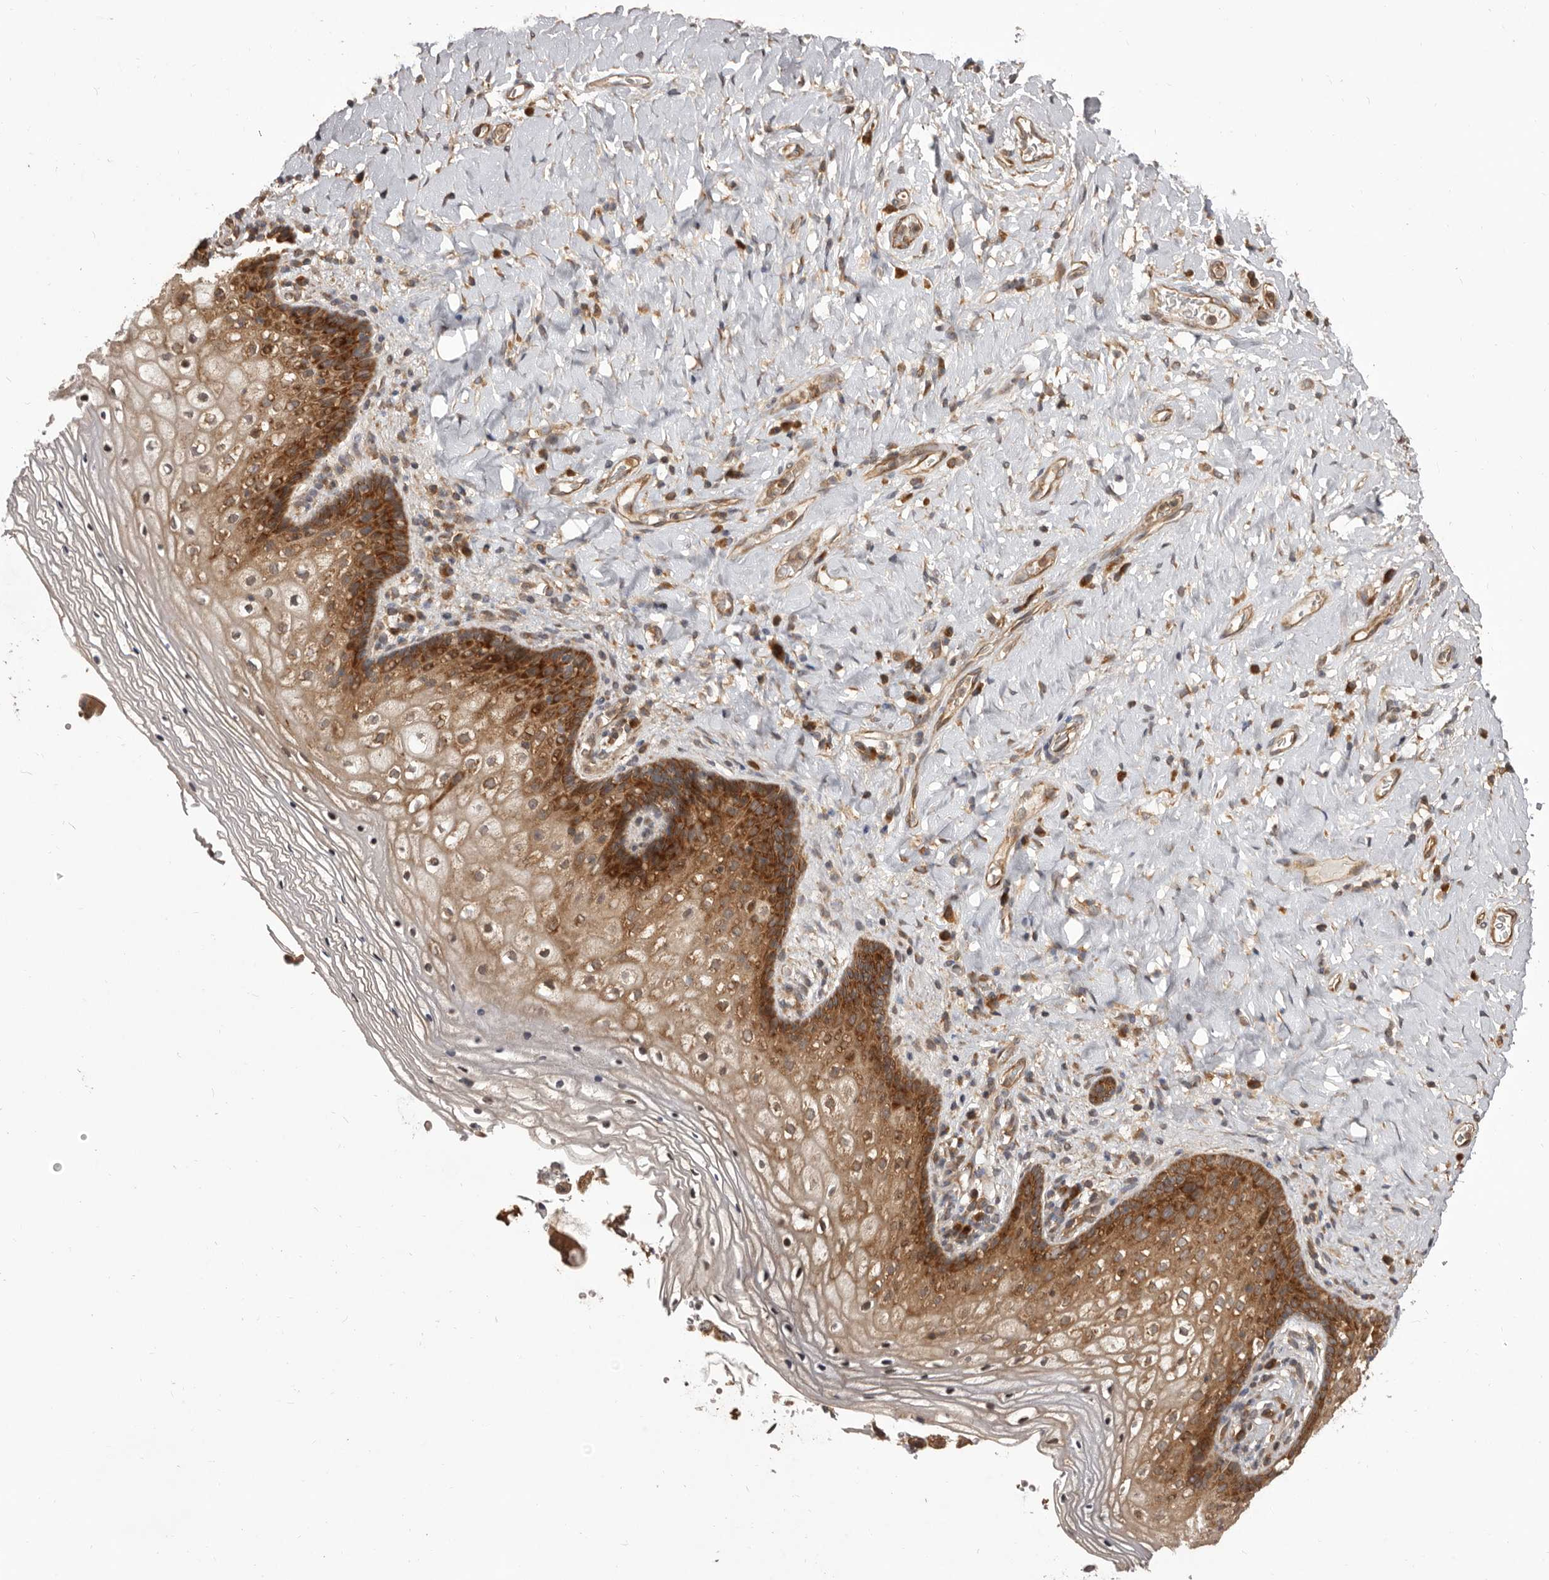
{"staining": {"intensity": "strong", "quantity": ">75%", "location": "cytoplasmic/membranous"}, "tissue": "vagina", "cell_type": "Squamous epithelial cells", "image_type": "normal", "snomed": [{"axis": "morphology", "description": "Normal tissue, NOS"}, {"axis": "topography", "description": "Vagina"}], "caption": "The histopathology image reveals staining of unremarkable vagina, revealing strong cytoplasmic/membranous protein positivity (brown color) within squamous epithelial cells.", "gene": "HBS1L", "patient": {"sex": "female", "age": 60}}